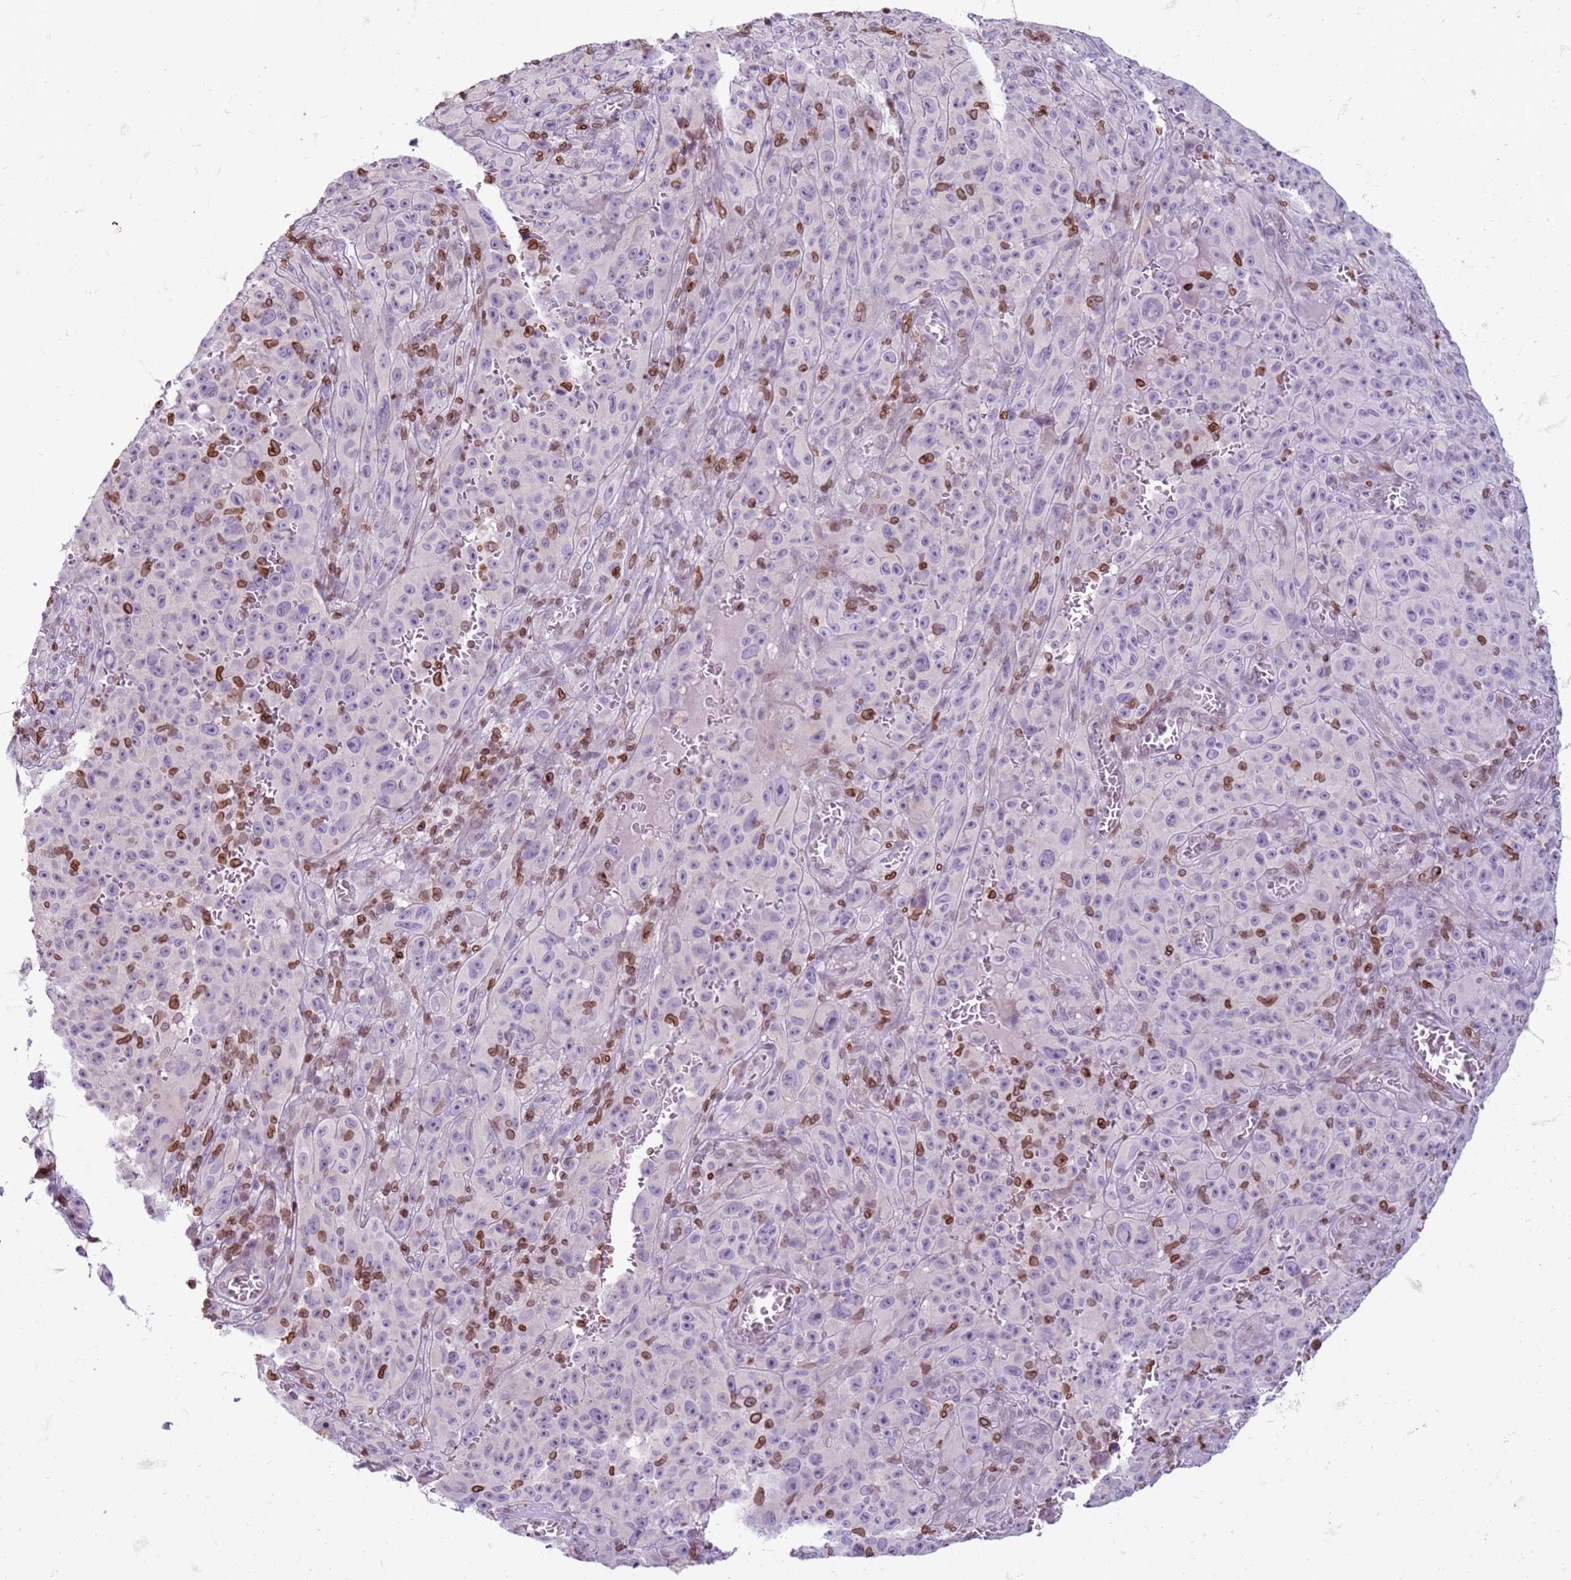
{"staining": {"intensity": "negative", "quantity": "none", "location": "none"}, "tissue": "melanoma", "cell_type": "Tumor cells", "image_type": "cancer", "snomed": [{"axis": "morphology", "description": "Malignant melanoma, NOS"}, {"axis": "topography", "description": "Skin"}], "caption": "Immunohistochemistry of malignant melanoma displays no expression in tumor cells. (DAB (3,3'-diaminobenzidine) immunohistochemistry (IHC) with hematoxylin counter stain).", "gene": "METTL25B", "patient": {"sex": "female", "age": 82}}